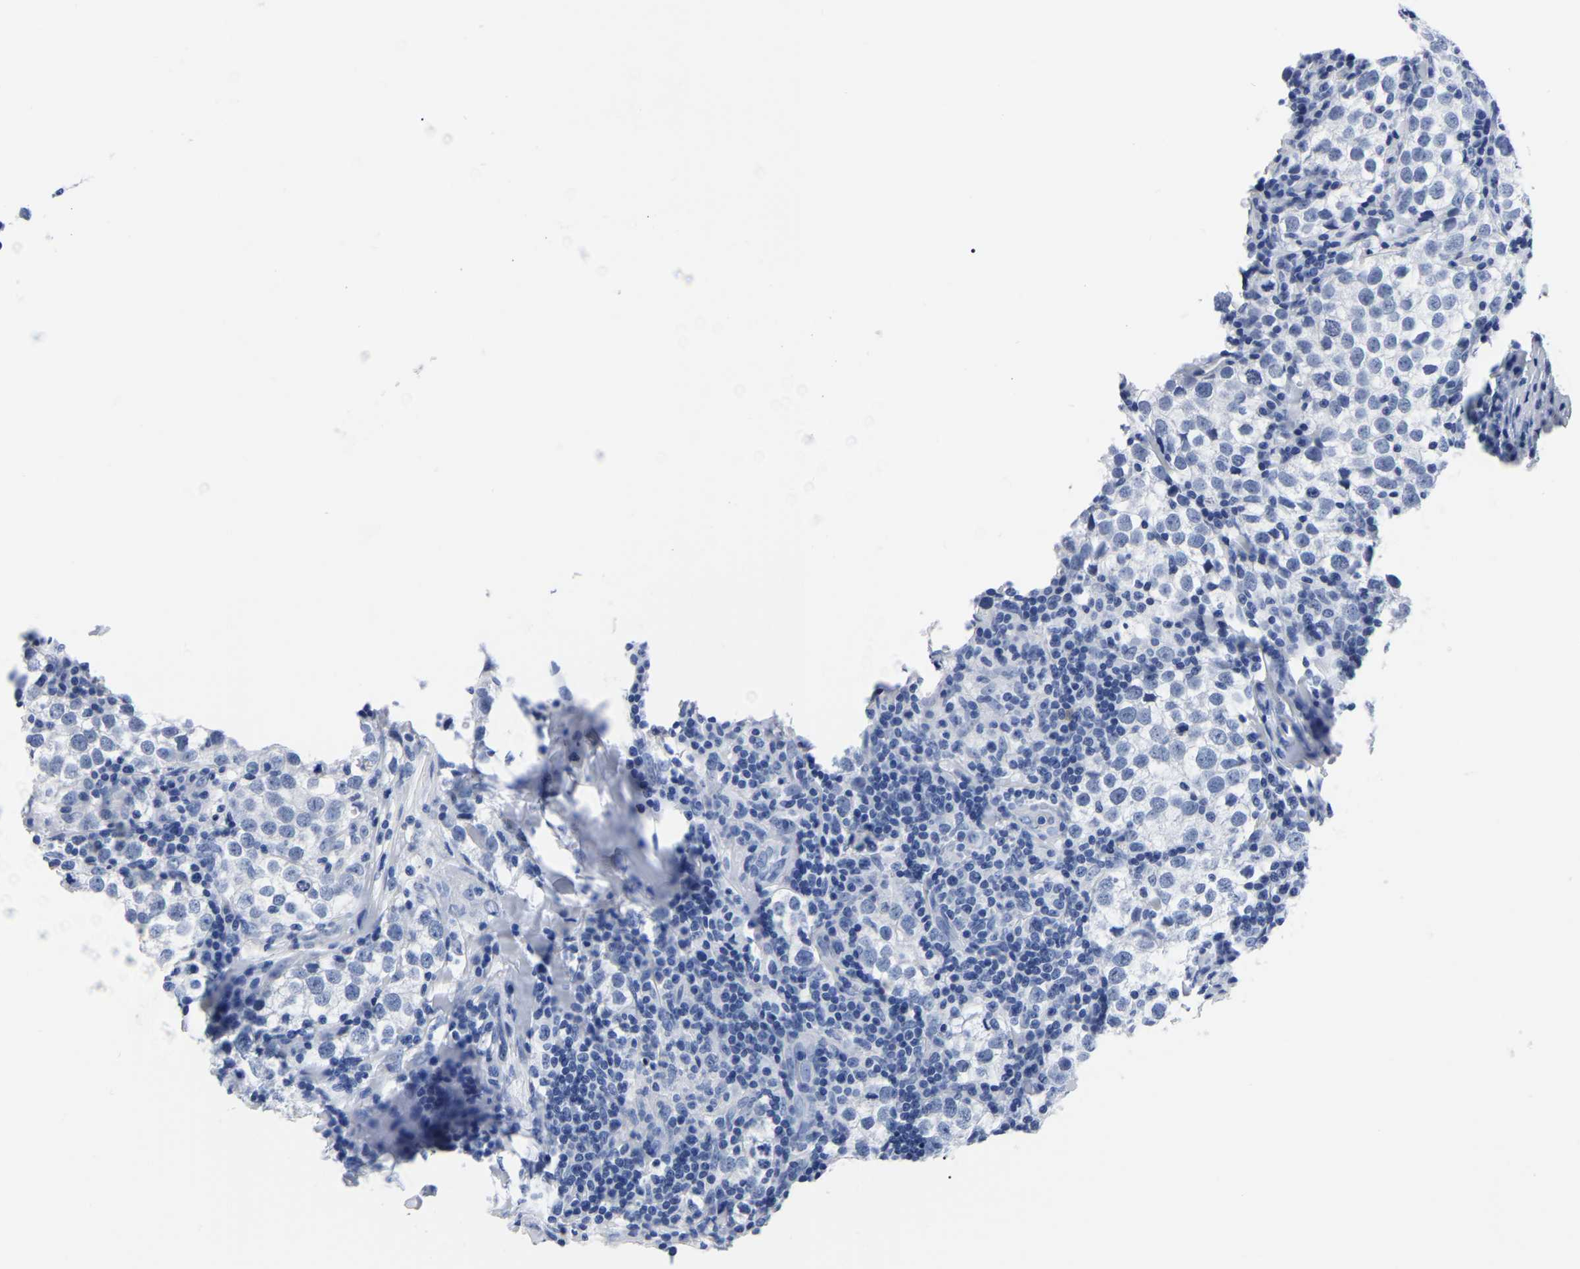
{"staining": {"intensity": "negative", "quantity": "none", "location": "none"}, "tissue": "testis cancer", "cell_type": "Tumor cells", "image_type": "cancer", "snomed": [{"axis": "morphology", "description": "Seminoma, NOS"}, {"axis": "morphology", "description": "Carcinoma, Embryonal, NOS"}, {"axis": "topography", "description": "Testis"}], "caption": "The IHC photomicrograph has no significant staining in tumor cells of embryonal carcinoma (testis) tissue. The staining was performed using DAB (3,3'-diaminobenzidine) to visualize the protein expression in brown, while the nuclei were stained in blue with hematoxylin (Magnification: 20x).", "gene": "IMPG2", "patient": {"sex": "male", "age": 36}}